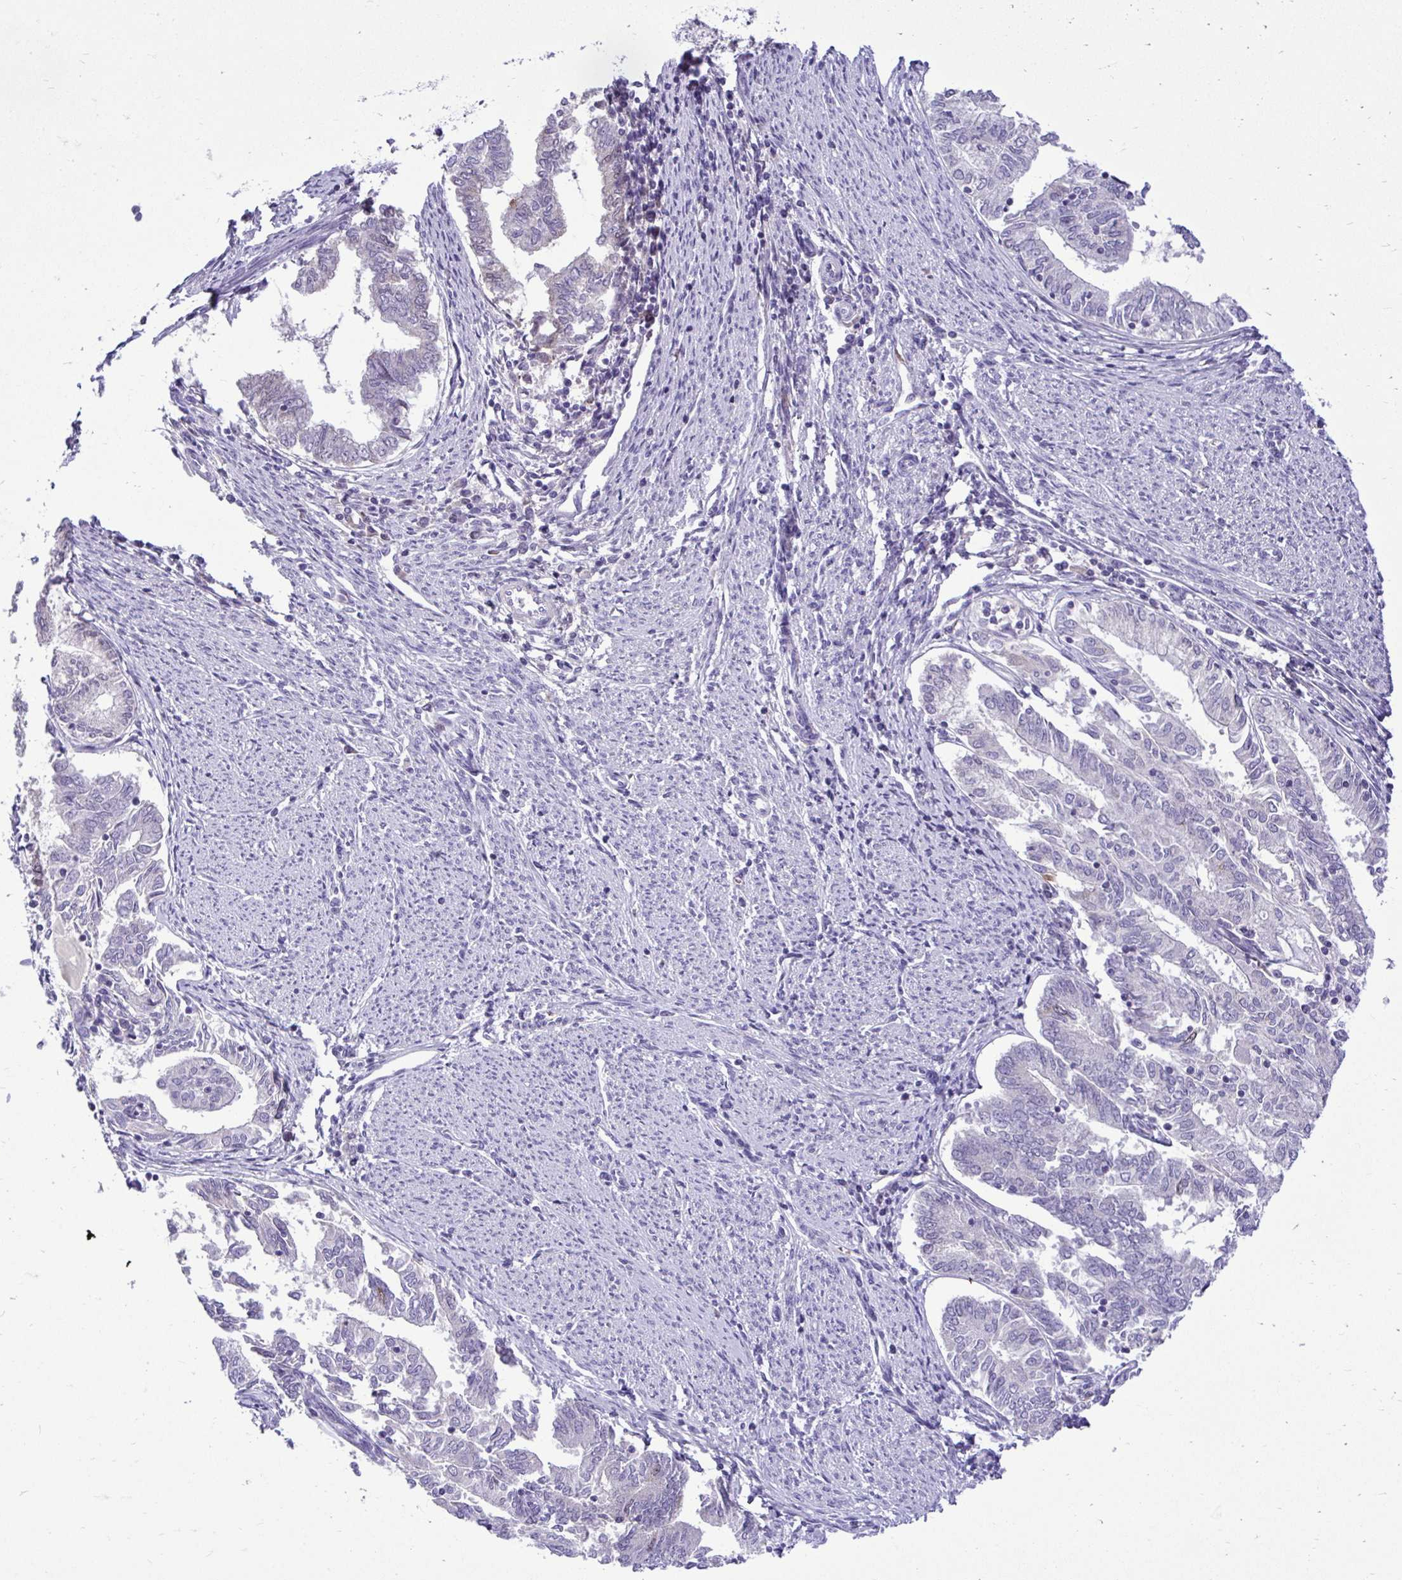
{"staining": {"intensity": "negative", "quantity": "none", "location": "none"}, "tissue": "endometrial cancer", "cell_type": "Tumor cells", "image_type": "cancer", "snomed": [{"axis": "morphology", "description": "Adenocarcinoma, NOS"}, {"axis": "topography", "description": "Endometrium"}], "caption": "Image shows no significant protein staining in tumor cells of endometrial cancer.", "gene": "CDC20", "patient": {"sex": "female", "age": 79}}